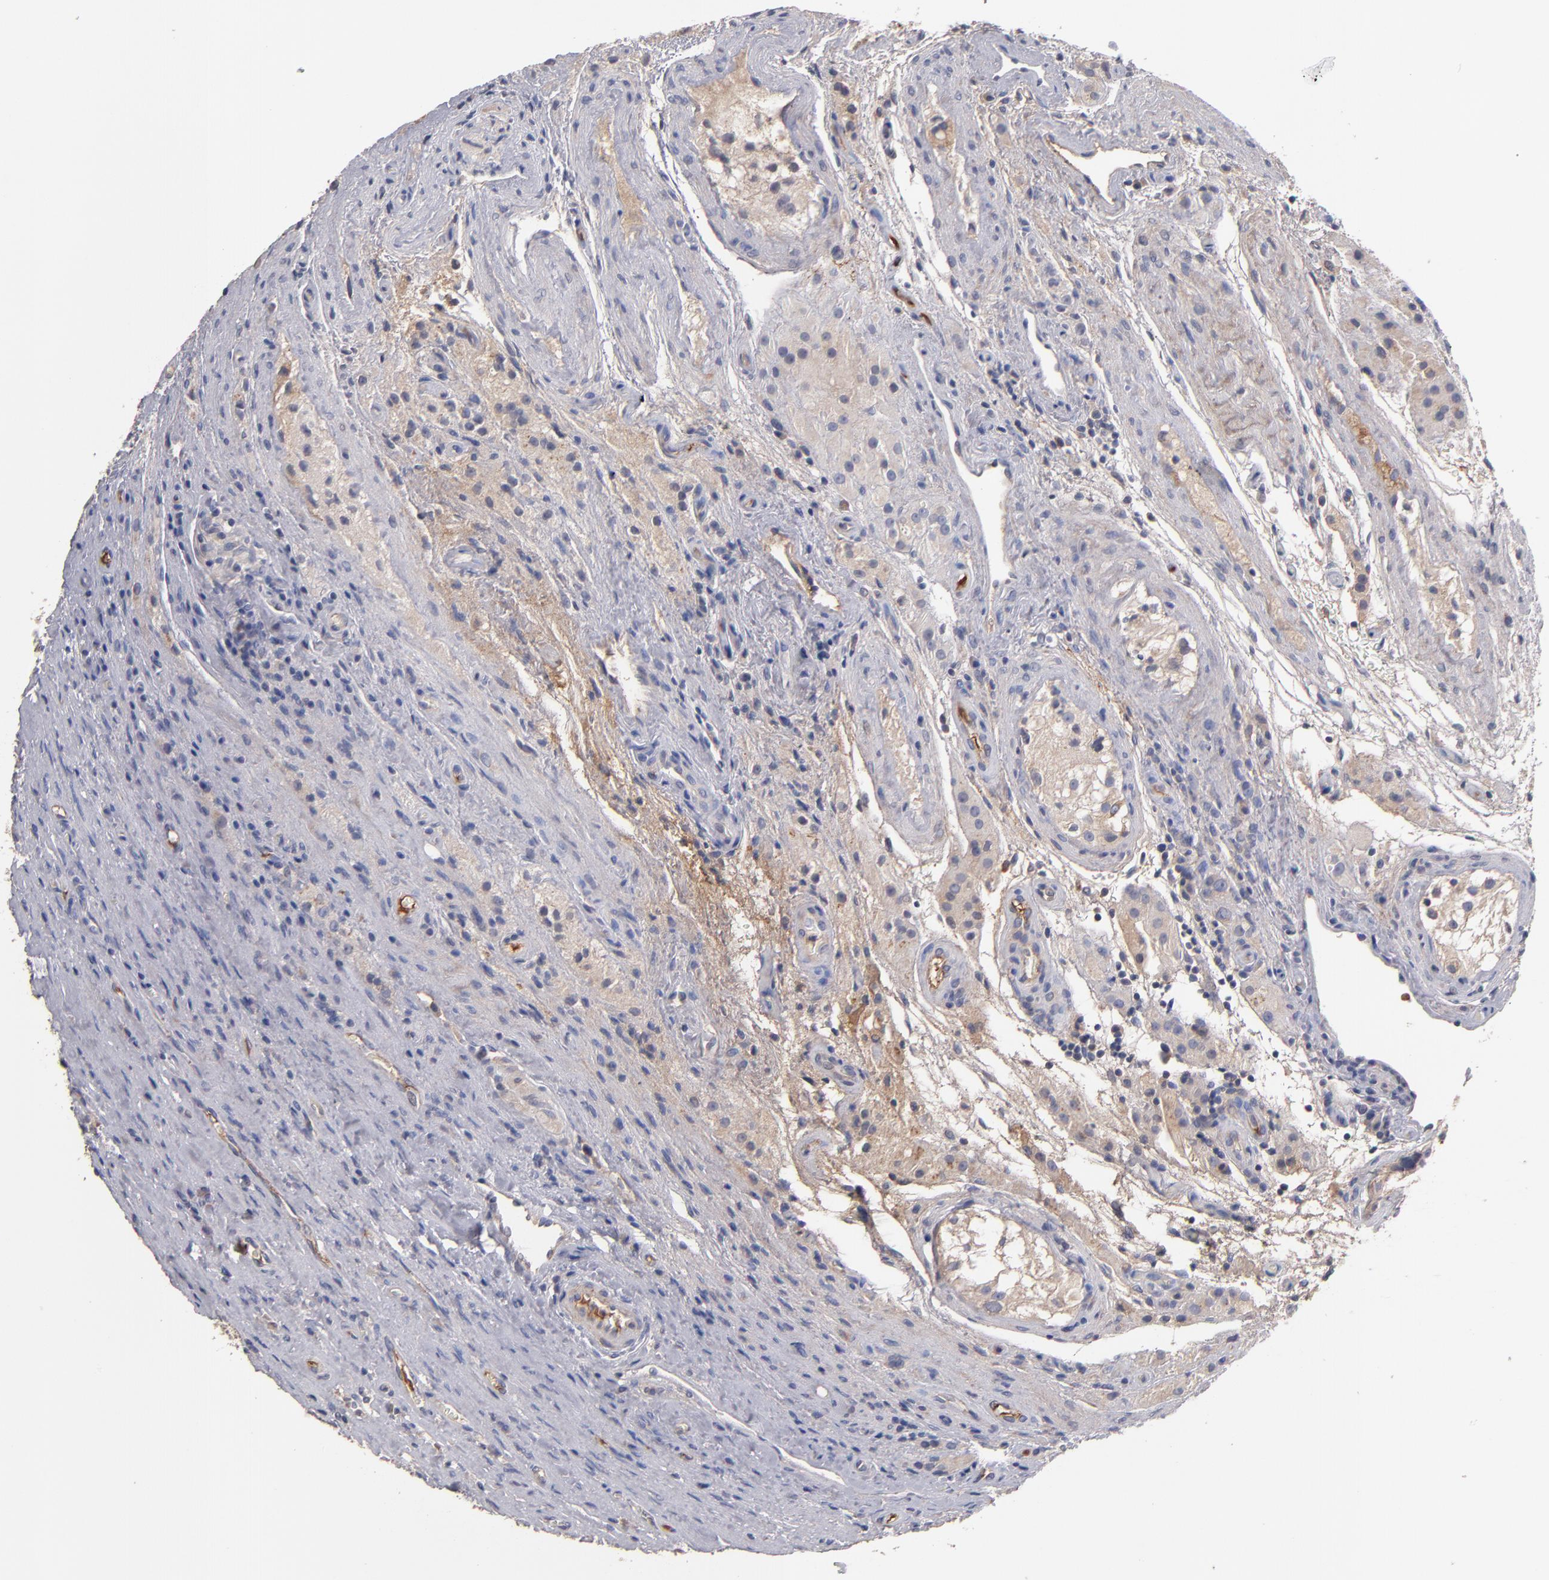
{"staining": {"intensity": "moderate", "quantity": ">75%", "location": "cytoplasmic/membranous"}, "tissue": "testis cancer", "cell_type": "Tumor cells", "image_type": "cancer", "snomed": [{"axis": "morphology", "description": "Seminoma, NOS"}, {"axis": "topography", "description": "Testis"}], "caption": "Protein expression analysis of human testis seminoma reveals moderate cytoplasmic/membranous expression in about >75% of tumor cells. (DAB IHC, brown staining for protein, blue staining for nuclei).", "gene": "DACT1", "patient": {"sex": "male", "age": 43}}